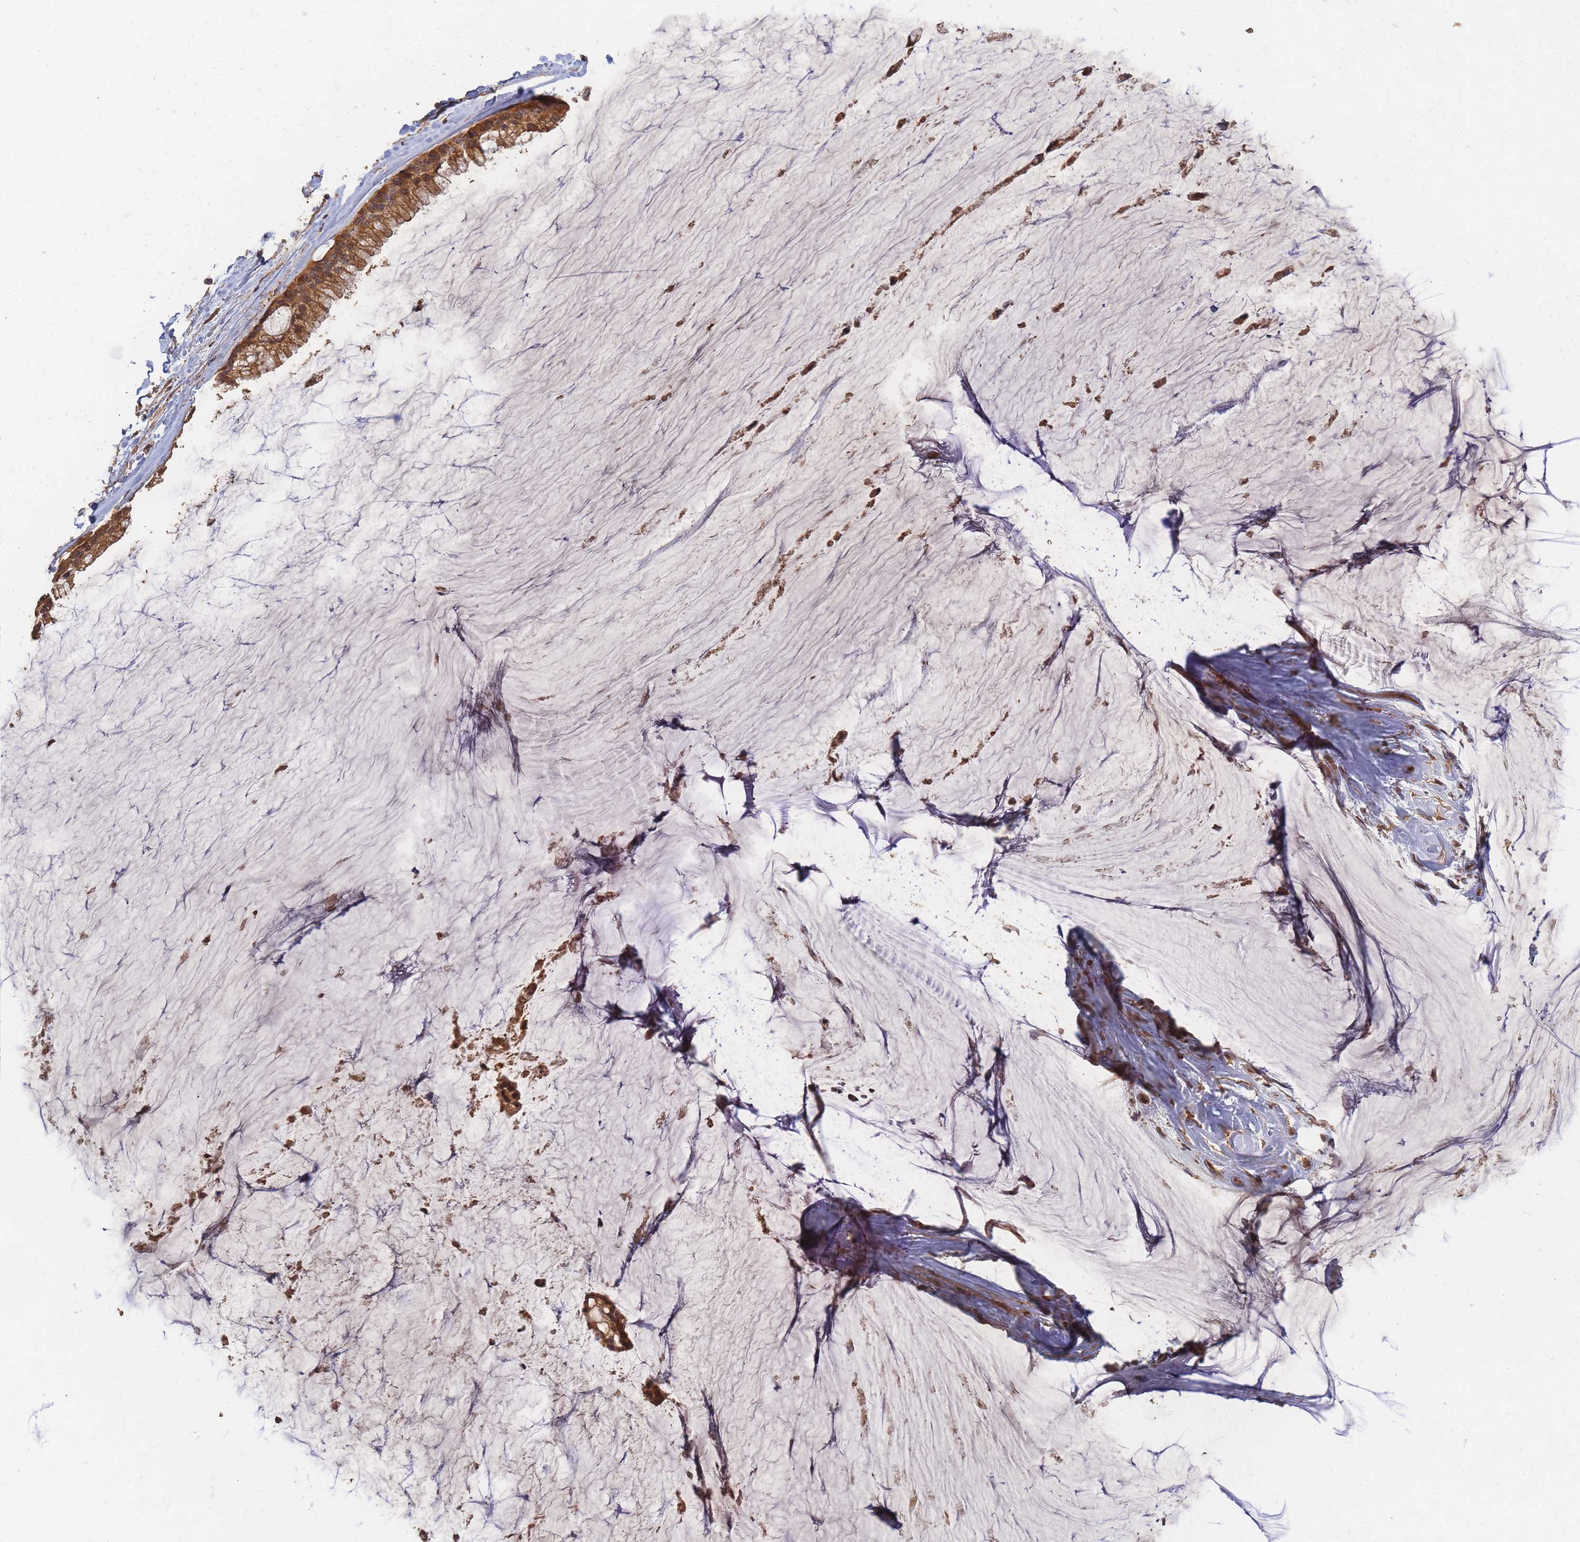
{"staining": {"intensity": "moderate", "quantity": ">75%", "location": "cytoplasmic/membranous"}, "tissue": "ovarian cancer", "cell_type": "Tumor cells", "image_type": "cancer", "snomed": [{"axis": "morphology", "description": "Cystadenocarcinoma, mucinous, NOS"}, {"axis": "topography", "description": "Ovary"}], "caption": "Ovarian cancer (mucinous cystadenocarcinoma) was stained to show a protein in brown. There is medium levels of moderate cytoplasmic/membranous expression in about >75% of tumor cells. Using DAB (3,3'-diaminobenzidine) (brown) and hematoxylin (blue) stains, captured at high magnification using brightfield microscopy.", "gene": "ALKBH1", "patient": {"sex": "female", "age": 39}}